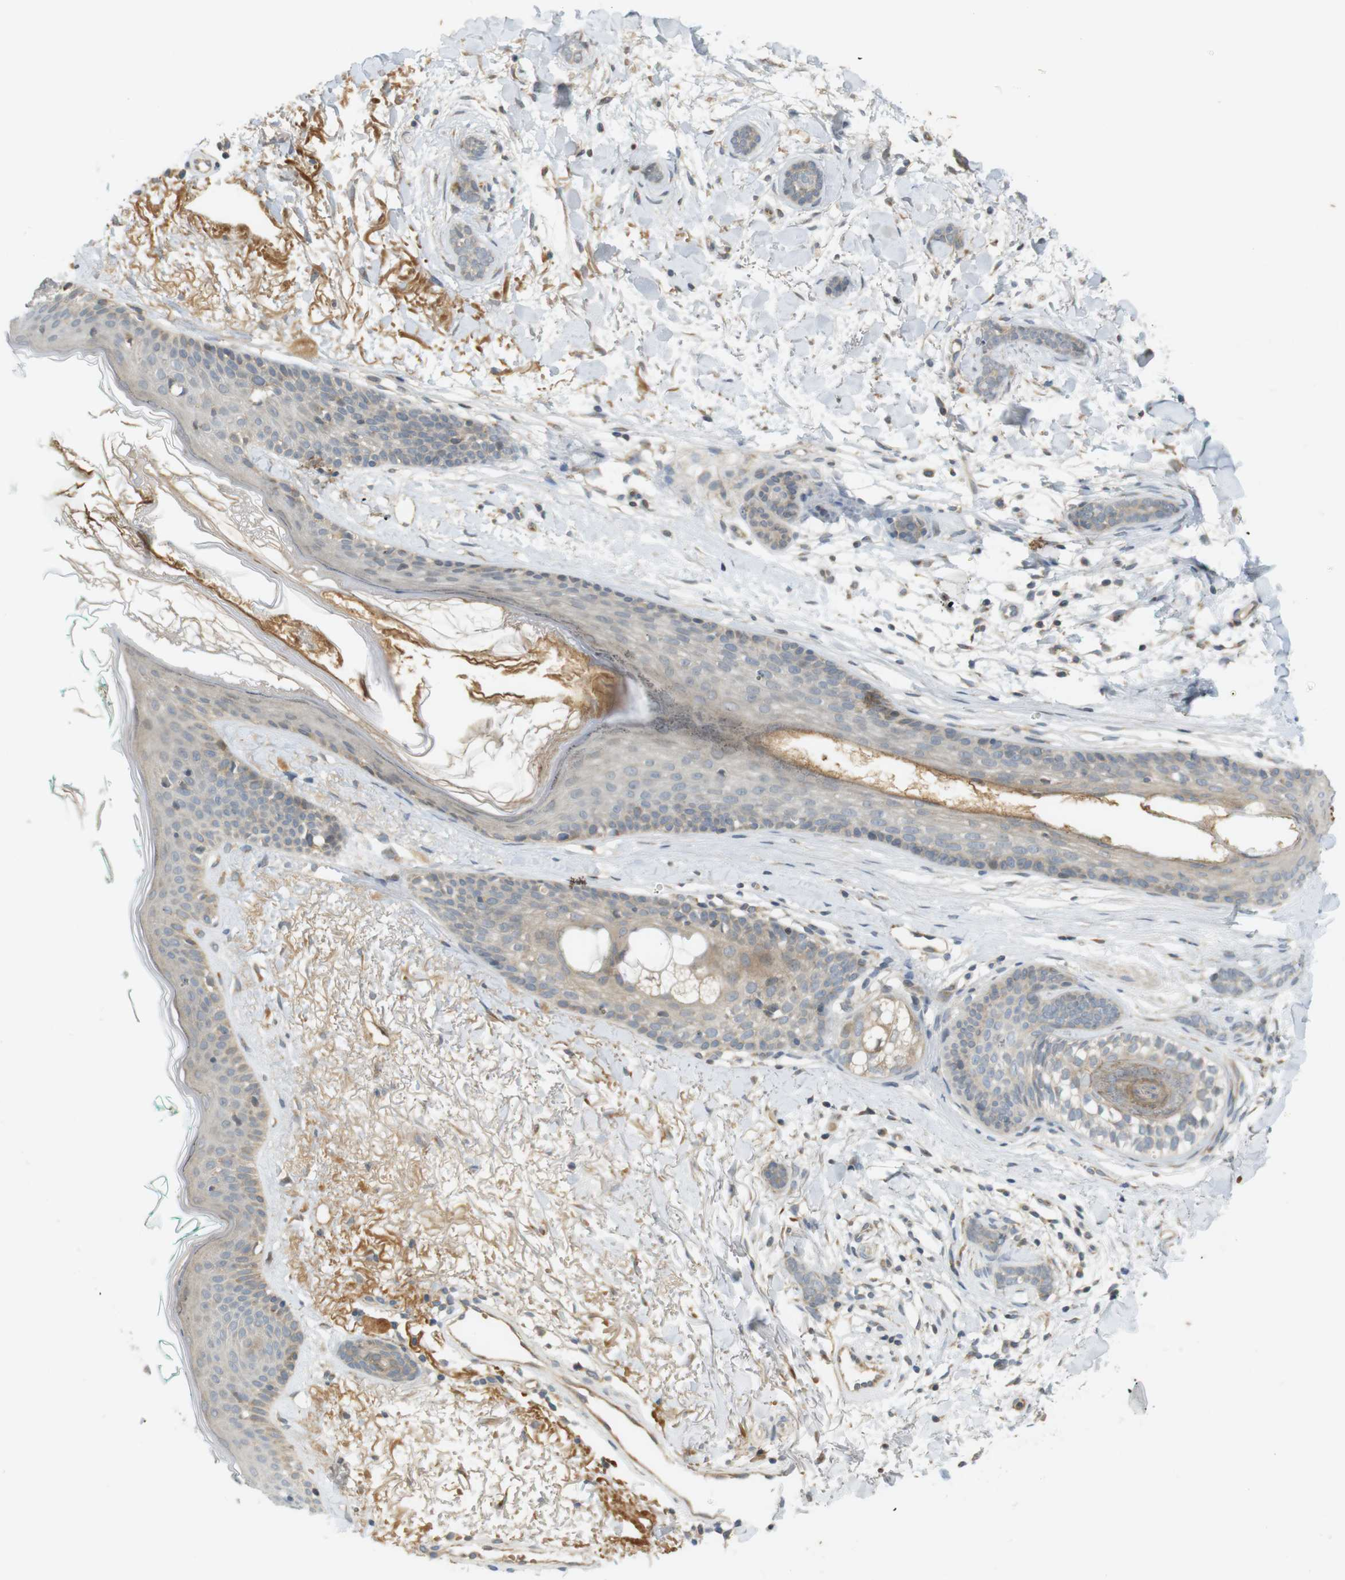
{"staining": {"intensity": "weak", "quantity": "25%-75%", "location": "cytoplasmic/membranous"}, "tissue": "skin cancer", "cell_type": "Tumor cells", "image_type": "cancer", "snomed": [{"axis": "morphology", "description": "Basal cell carcinoma"}, {"axis": "morphology", "description": "Adnexal tumor, benign"}, {"axis": "topography", "description": "Skin"}], "caption": "A brown stain labels weak cytoplasmic/membranous expression of a protein in human basal cell carcinoma (skin) tumor cells.", "gene": "CLRN3", "patient": {"sex": "female", "age": 42}}